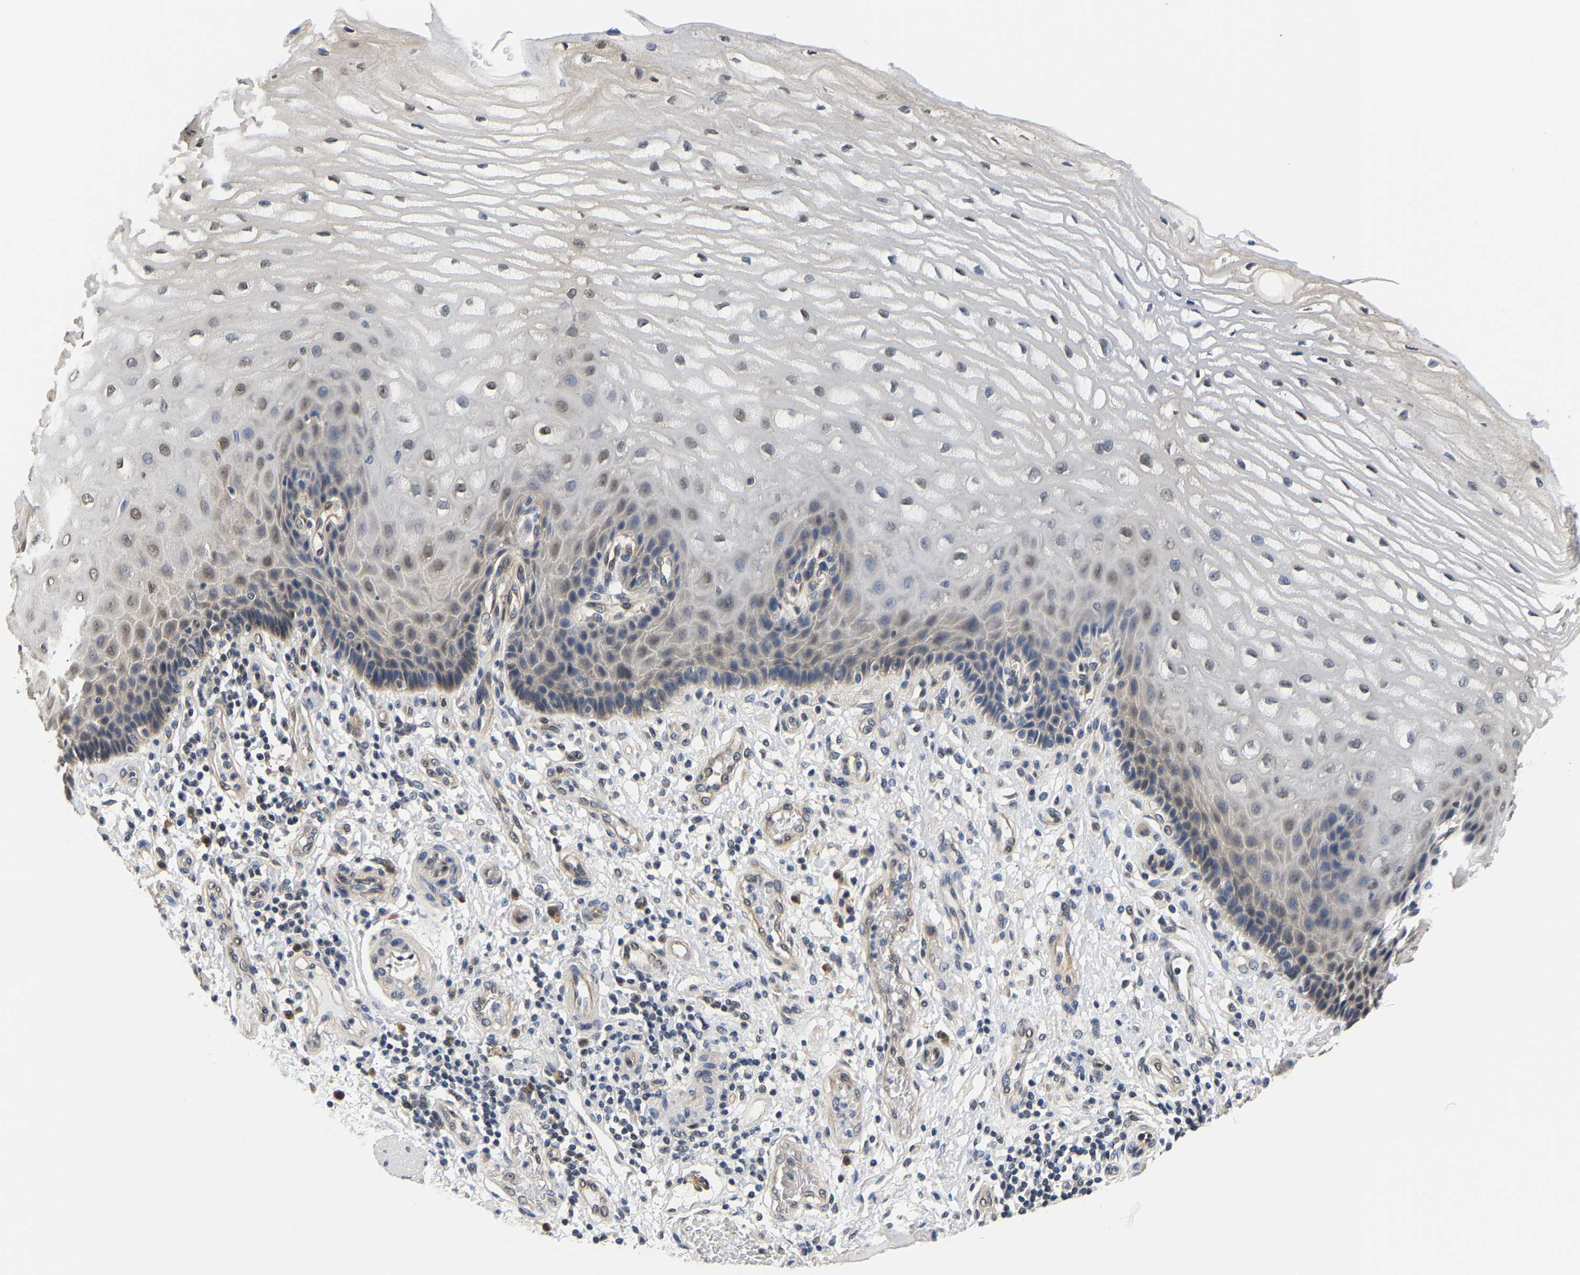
{"staining": {"intensity": "weak", "quantity": "25%-75%", "location": "cytoplasmic/membranous"}, "tissue": "esophagus", "cell_type": "Squamous epithelial cells", "image_type": "normal", "snomed": [{"axis": "morphology", "description": "Normal tissue, NOS"}, {"axis": "topography", "description": "Esophagus"}], "caption": "Normal esophagus shows weak cytoplasmic/membranous positivity in approximately 25%-75% of squamous epithelial cells (brown staining indicates protein expression, while blue staining denotes nuclei)..", "gene": "ARHGEF12", "patient": {"sex": "male", "age": 54}}